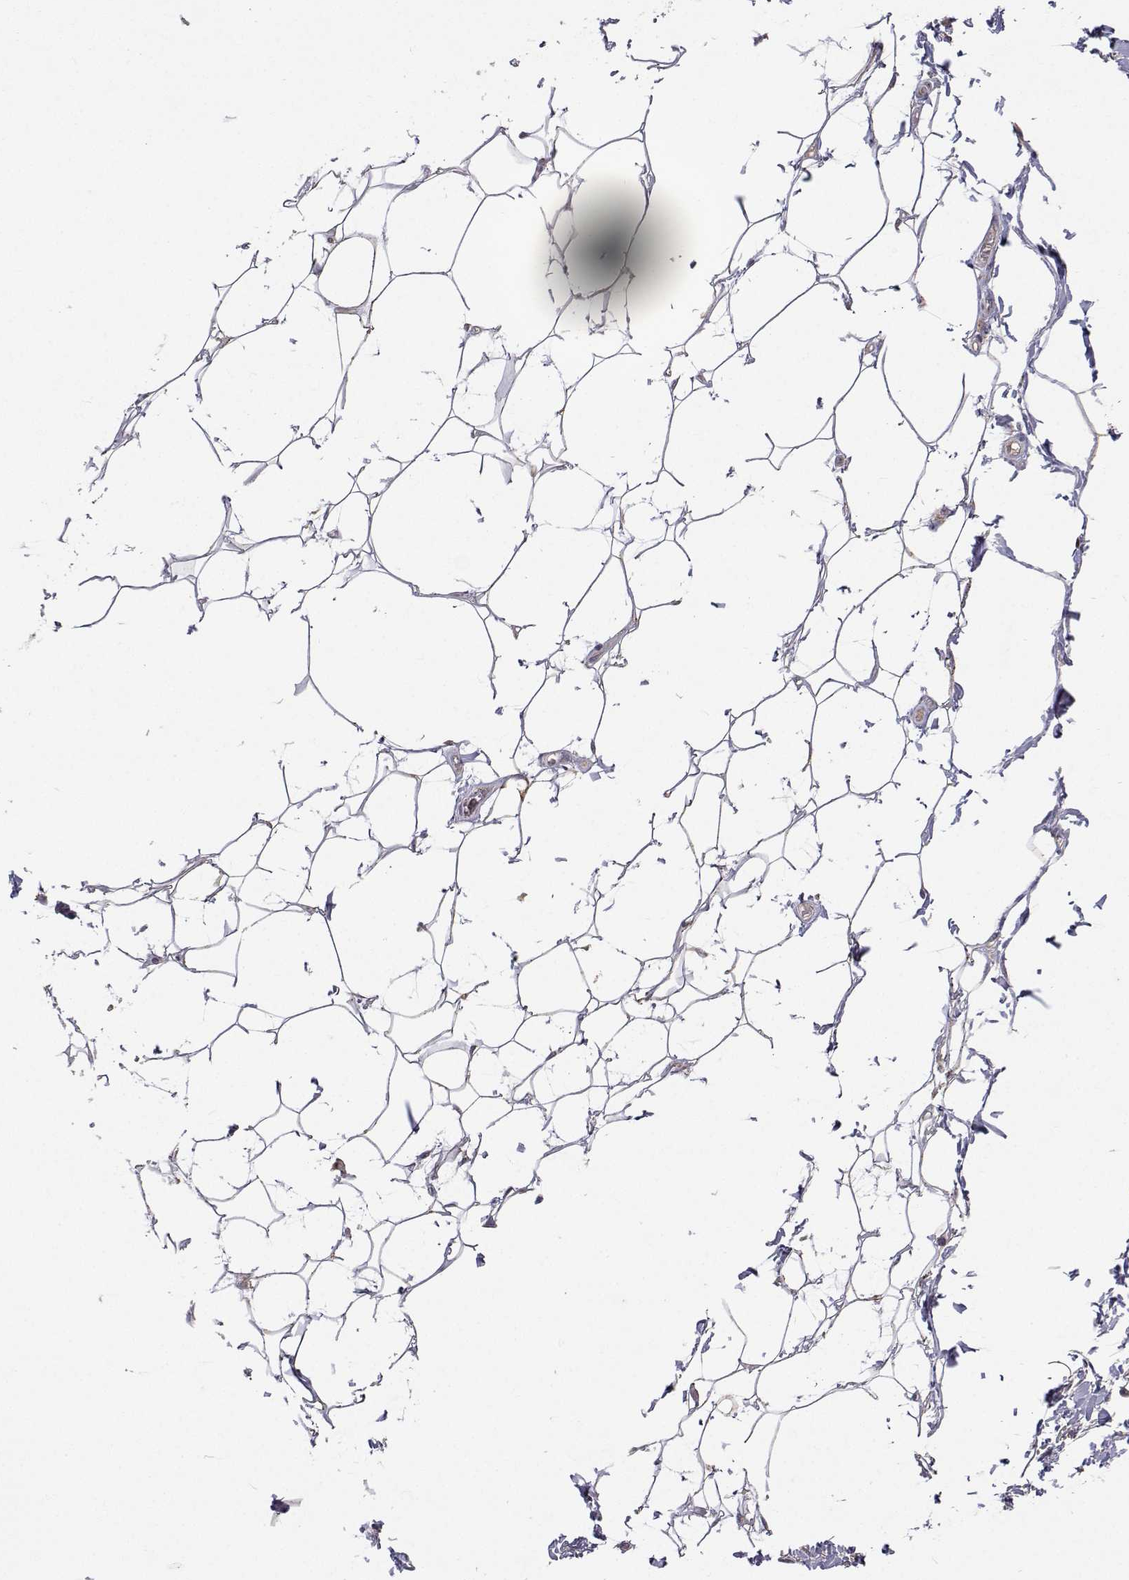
{"staining": {"intensity": "moderate", "quantity": "25%-75%", "location": "cytoplasmic/membranous"}, "tissue": "adipose tissue", "cell_type": "Adipocytes", "image_type": "normal", "snomed": [{"axis": "morphology", "description": "Normal tissue, NOS"}, {"axis": "topography", "description": "Peripheral nerve tissue"}], "caption": "A brown stain highlights moderate cytoplasmic/membranous staining of a protein in adipocytes of benign human adipose tissue. Ihc stains the protein in brown and the nuclei are stained blue.", "gene": "MRPL3", "patient": {"sex": "male", "age": 51}}